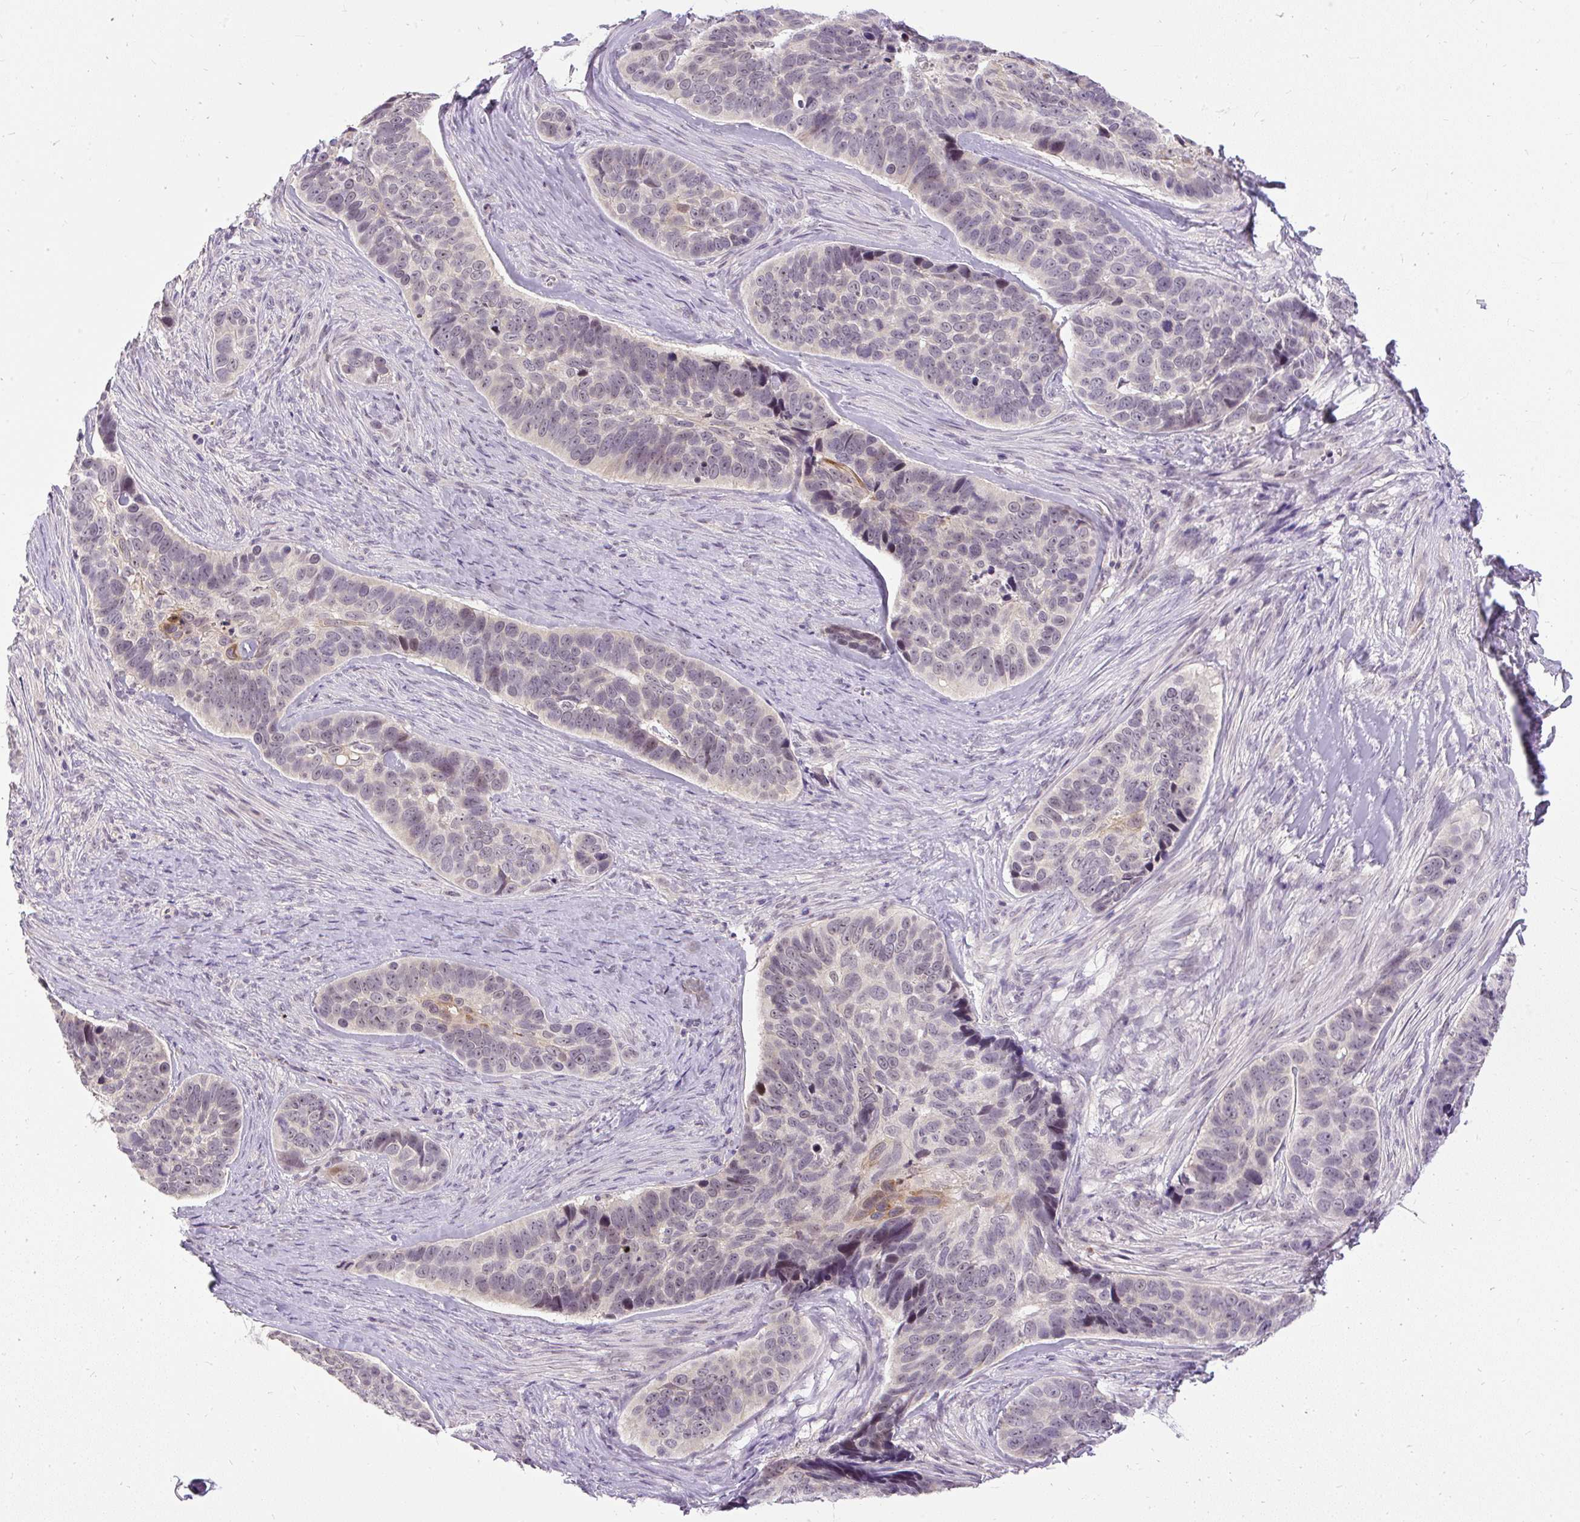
{"staining": {"intensity": "weak", "quantity": "<25%", "location": "nuclear"}, "tissue": "skin cancer", "cell_type": "Tumor cells", "image_type": "cancer", "snomed": [{"axis": "morphology", "description": "Basal cell carcinoma"}, {"axis": "topography", "description": "Skin"}], "caption": "Tumor cells show no significant protein expression in skin cancer (basal cell carcinoma).", "gene": "FAM117B", "patient": {"sex": "female", "age": 82}}